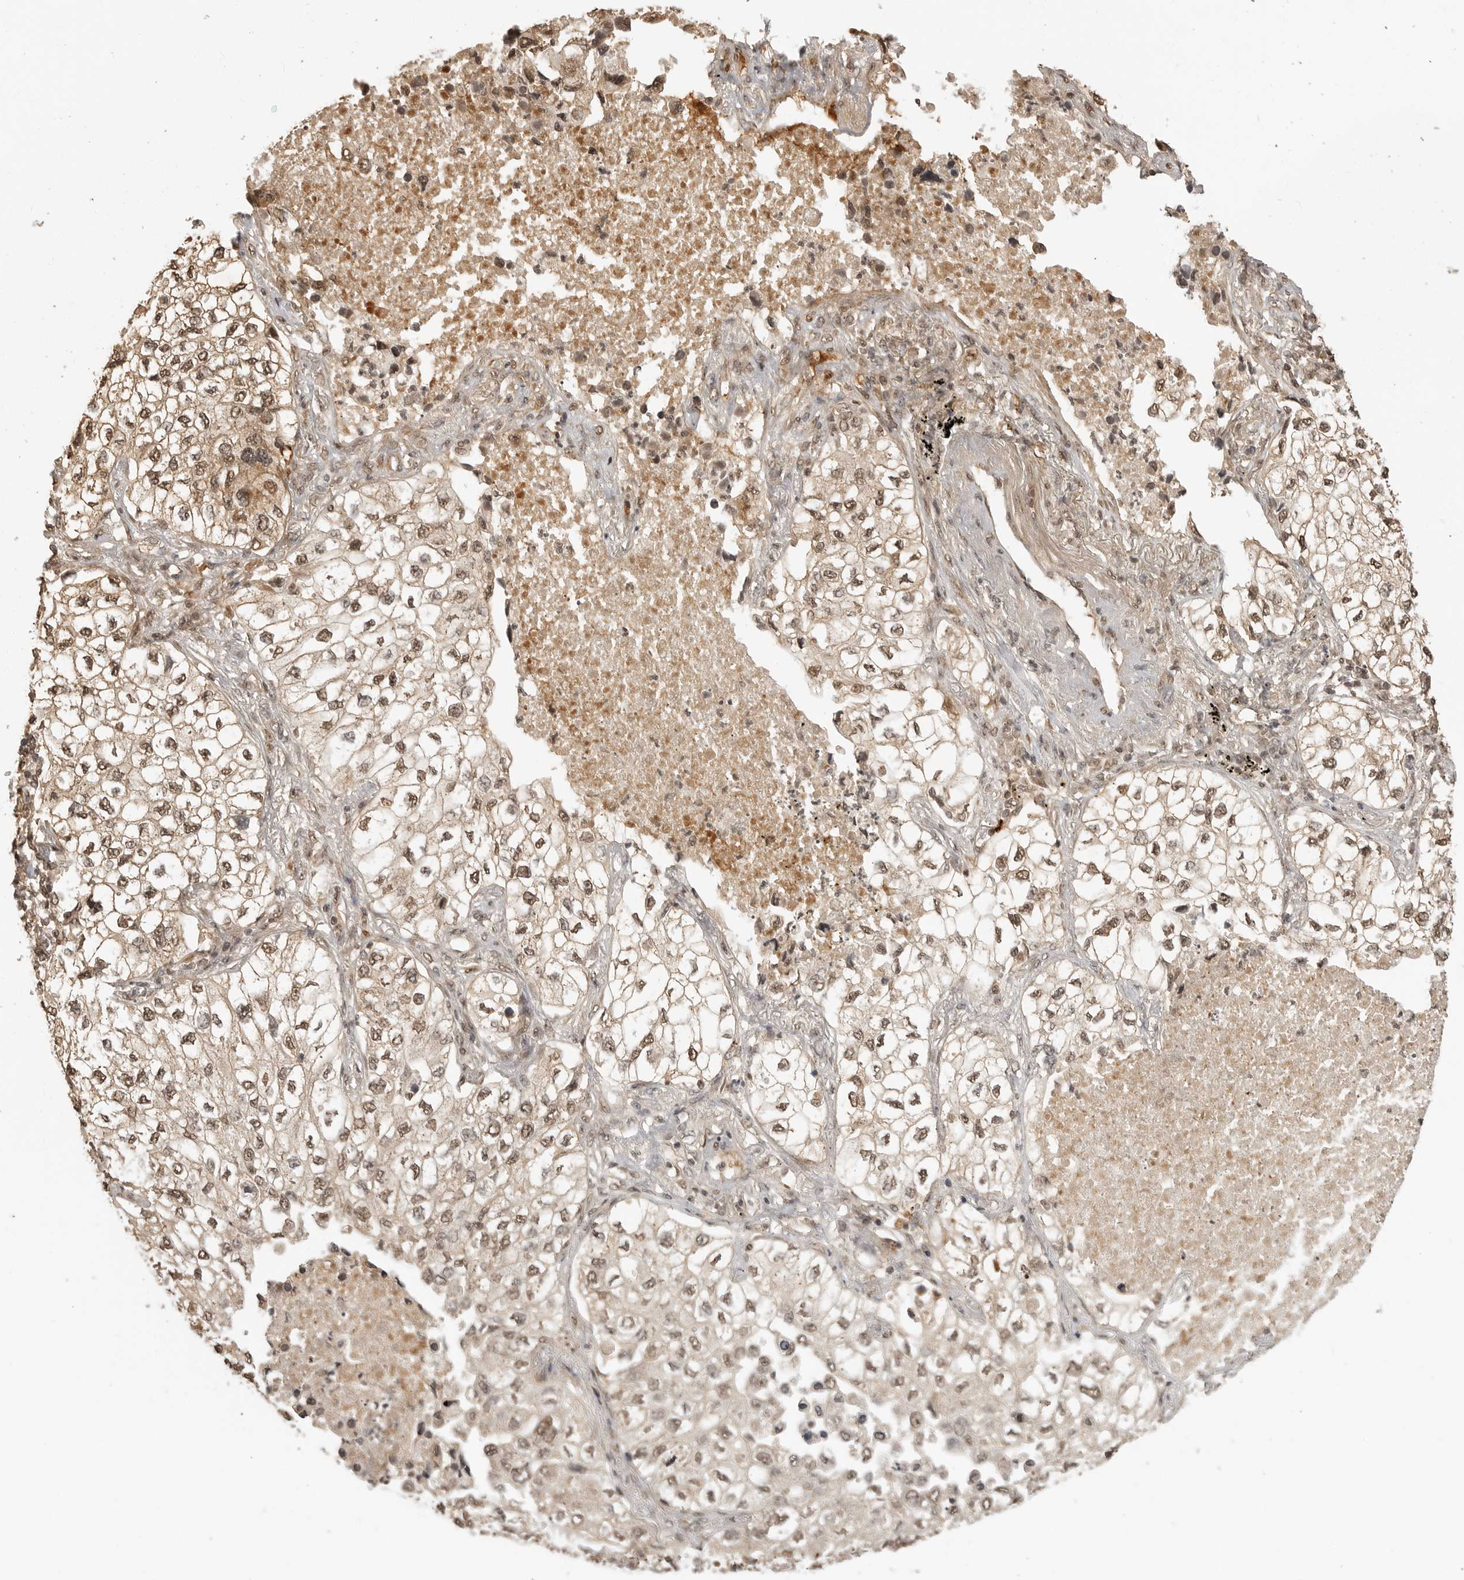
{"staining": {"intensity": "moderate", "quantity": ">75%", "location": "nuclear"}, "tissue": "lung cancer", "cell_type": "Tumor cells", "image_type": "cancer", "snomed": [{"axis": "morphology", "description": "Adenocarcinoma, NOS"}, {"axis": "topography", "description": "Lung"}], "caption": "Protein analysis of adenocarcinoma (lung) tissue demonstrates moderate nuclear expression in about >75% of tumor cells.", "gene": "CLOCK", "patient": {"sex": "male", "age": 63}}